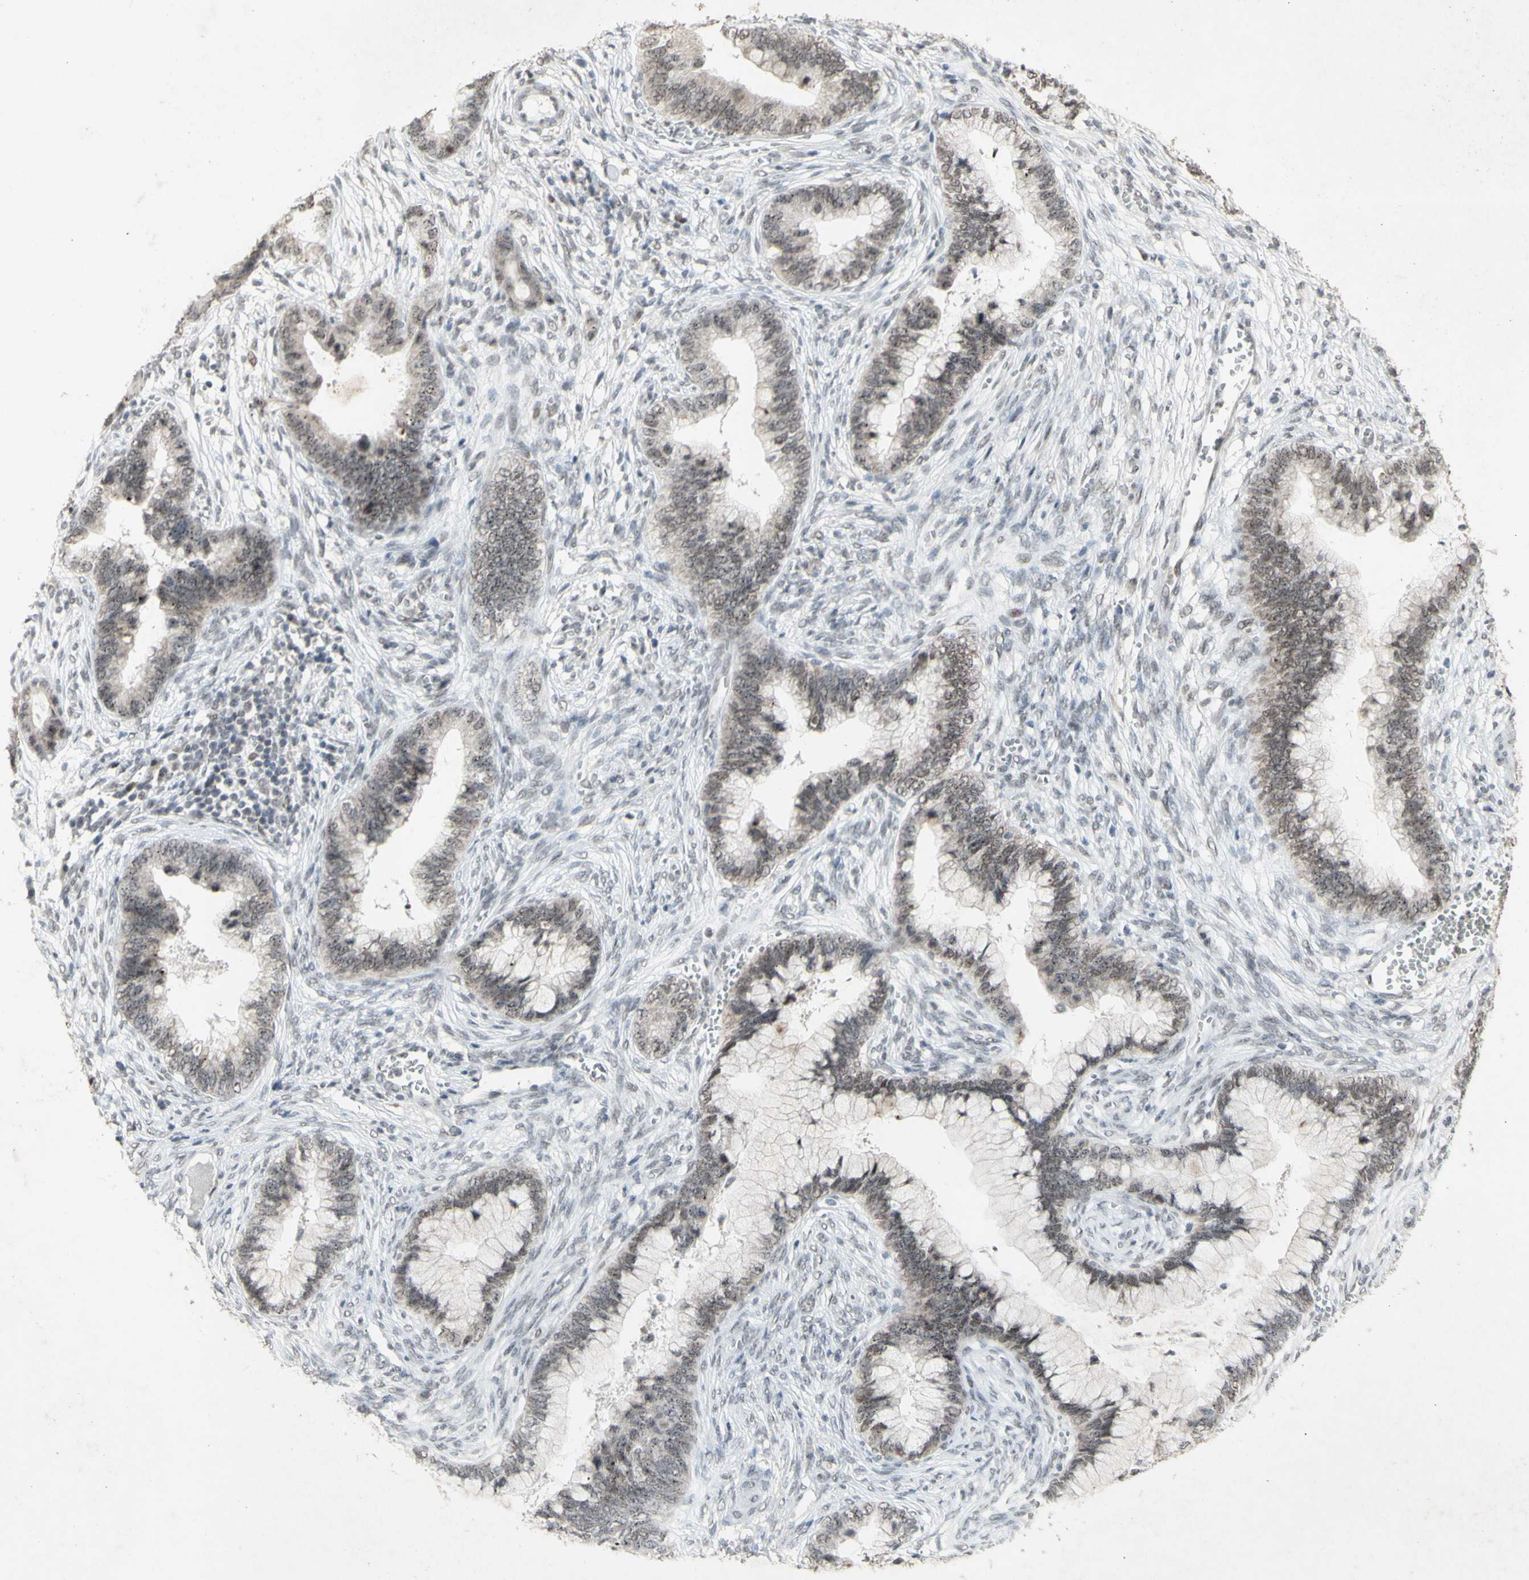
{"staining": {"intensity": "weak", "quantity": ">75%", "location": "nuclear"}, "tissue": "cervical cancer", "cell_type": "Tumor cells", "image_type": "cancer", "snomed": [{"axis": "morphology", "description": "Adenocarcinoma, NOS"}, {"axis": "topography", "description": "Cervix"}], "caption": "Cervical cancer (adenocarcinoma) stained for a protein (brown) demonstrates weak nuclear positive expression in about >75% of tumor cells.", "gene": "CENPB", "patient": {"sex": "female", "age": 44}}